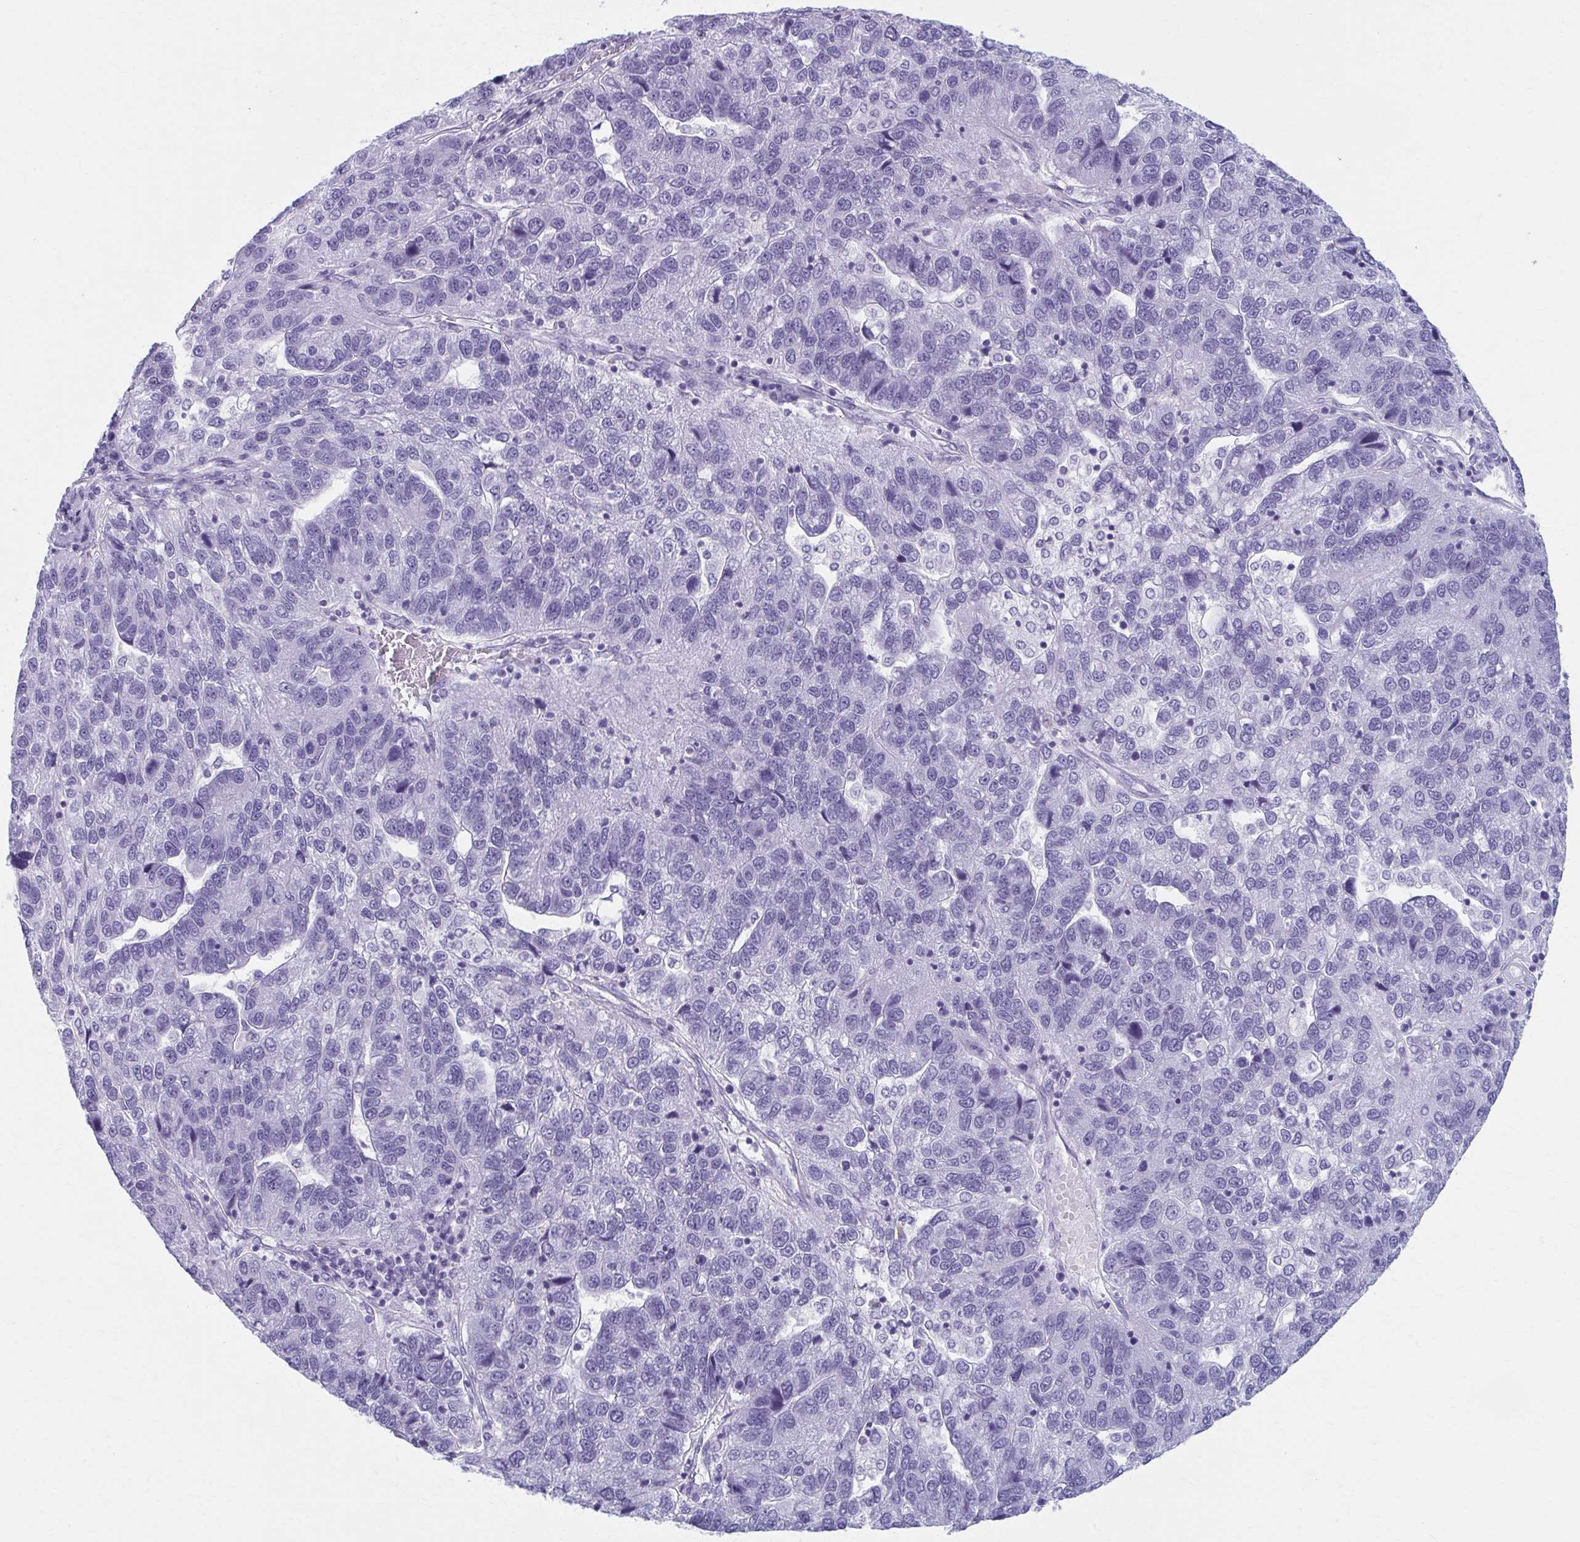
{"staining": {"intensity": "negative", "quantity": "none", "location": "none"}, "tissue": "pancreatic cancer", "cell_type": "Tumor cells", "image_type": "cancer", "snomed": [{"axis": "morphology", "description": "Adenocarcinoma, NOS"}, {"axis": "topography", "description": "Pancreas"}], "caption": "This image is of pancreatic cancer stained with immunohistochemistry (IHC) to label a protein in brown with the nuclei are counter-stained blue. There is no staining in tumor cells.", "gene": "MPLKIP", "patient": {"sex": "female", "age": 61}}